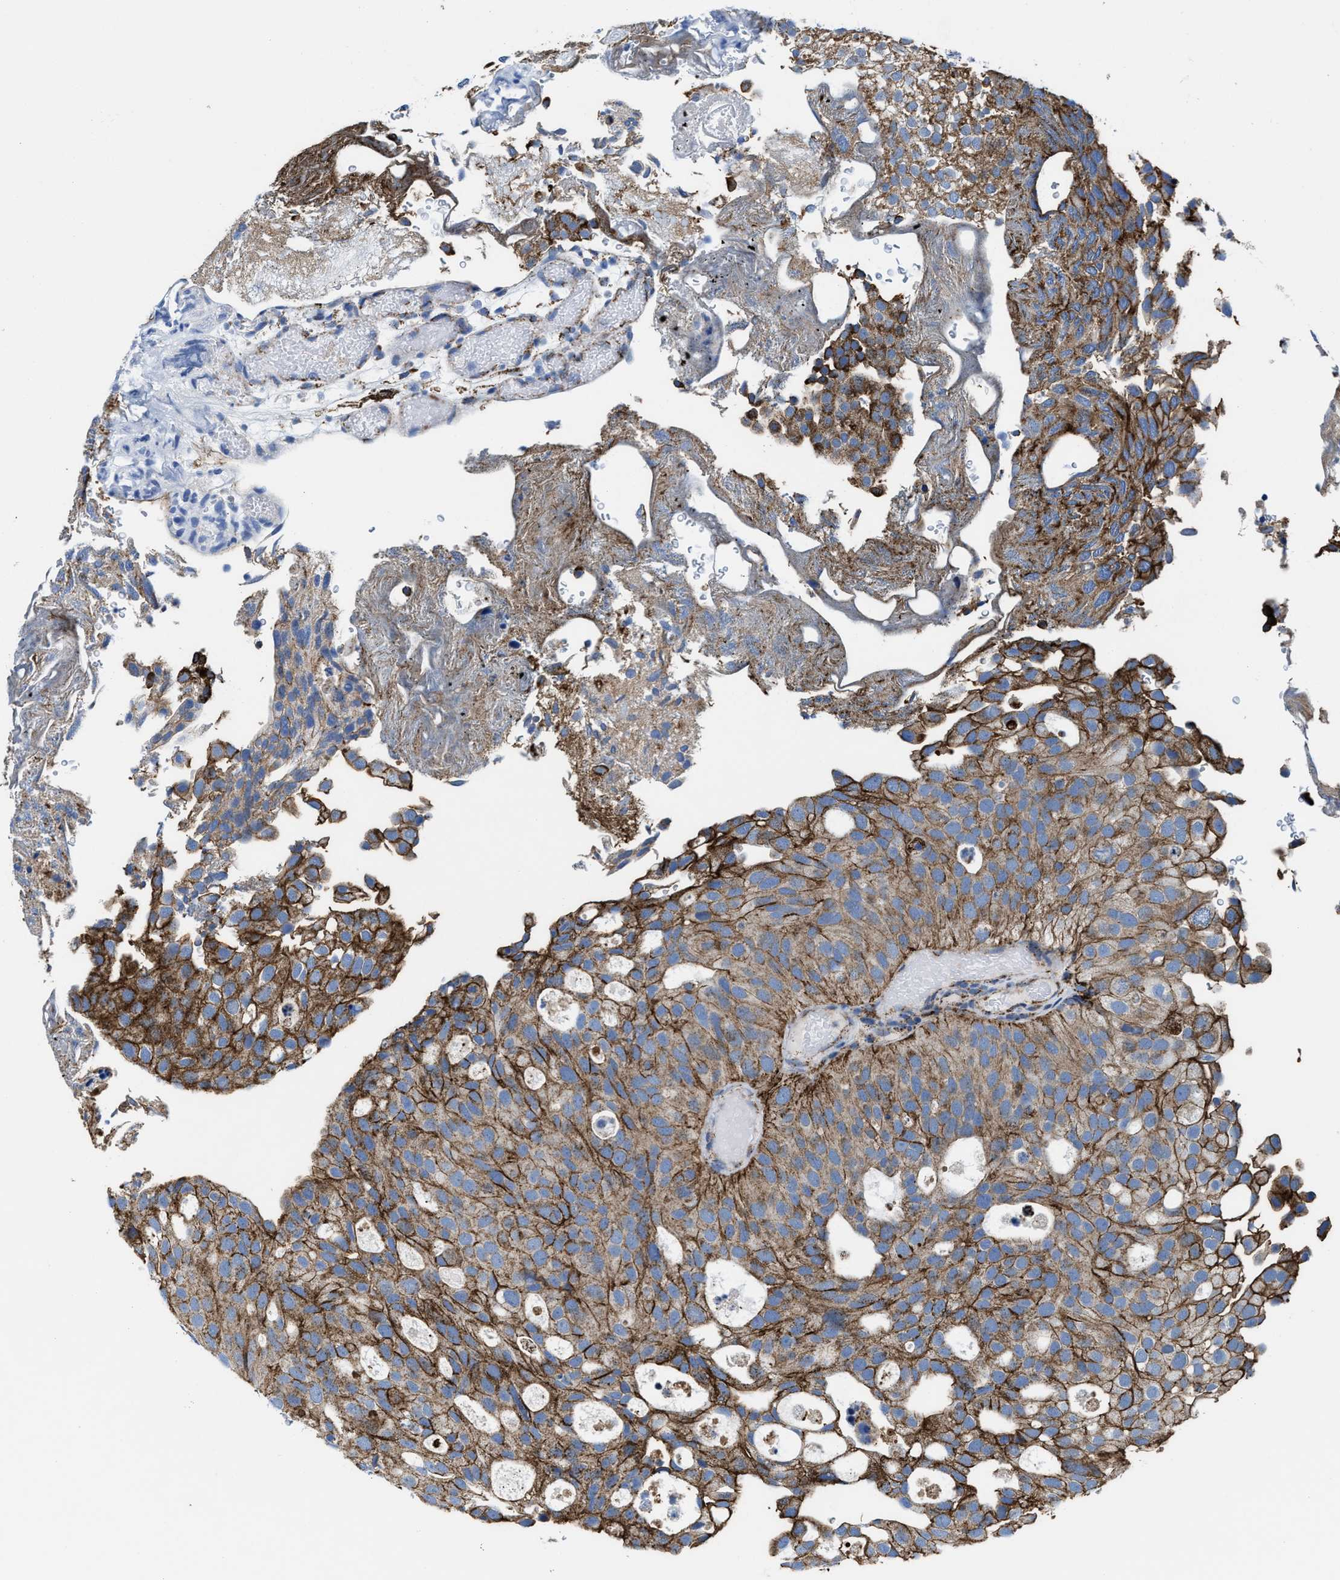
{"staining": {"intensity": "moderate", "quantity": ">75%", "location": "cytoplasmic/membranous"}, "tissue": "urothelial cancer", "cell_type": "Tumor cells", "image_type": "cancer", "snomed": [{"axis": "morphology", "description": "Urothelial carcinoma, Low grade"}, {"axis": "topography", "description": "Urinary bladder"}], "caption": "A micrograph of human low-grade urothelial carcinoma stained for a protein reveals moderate cytoplasmic/membranous brown staining in tumor cells.", "gene": "ALDH1B1", "patient": {"sex": "male", "age": 78}}